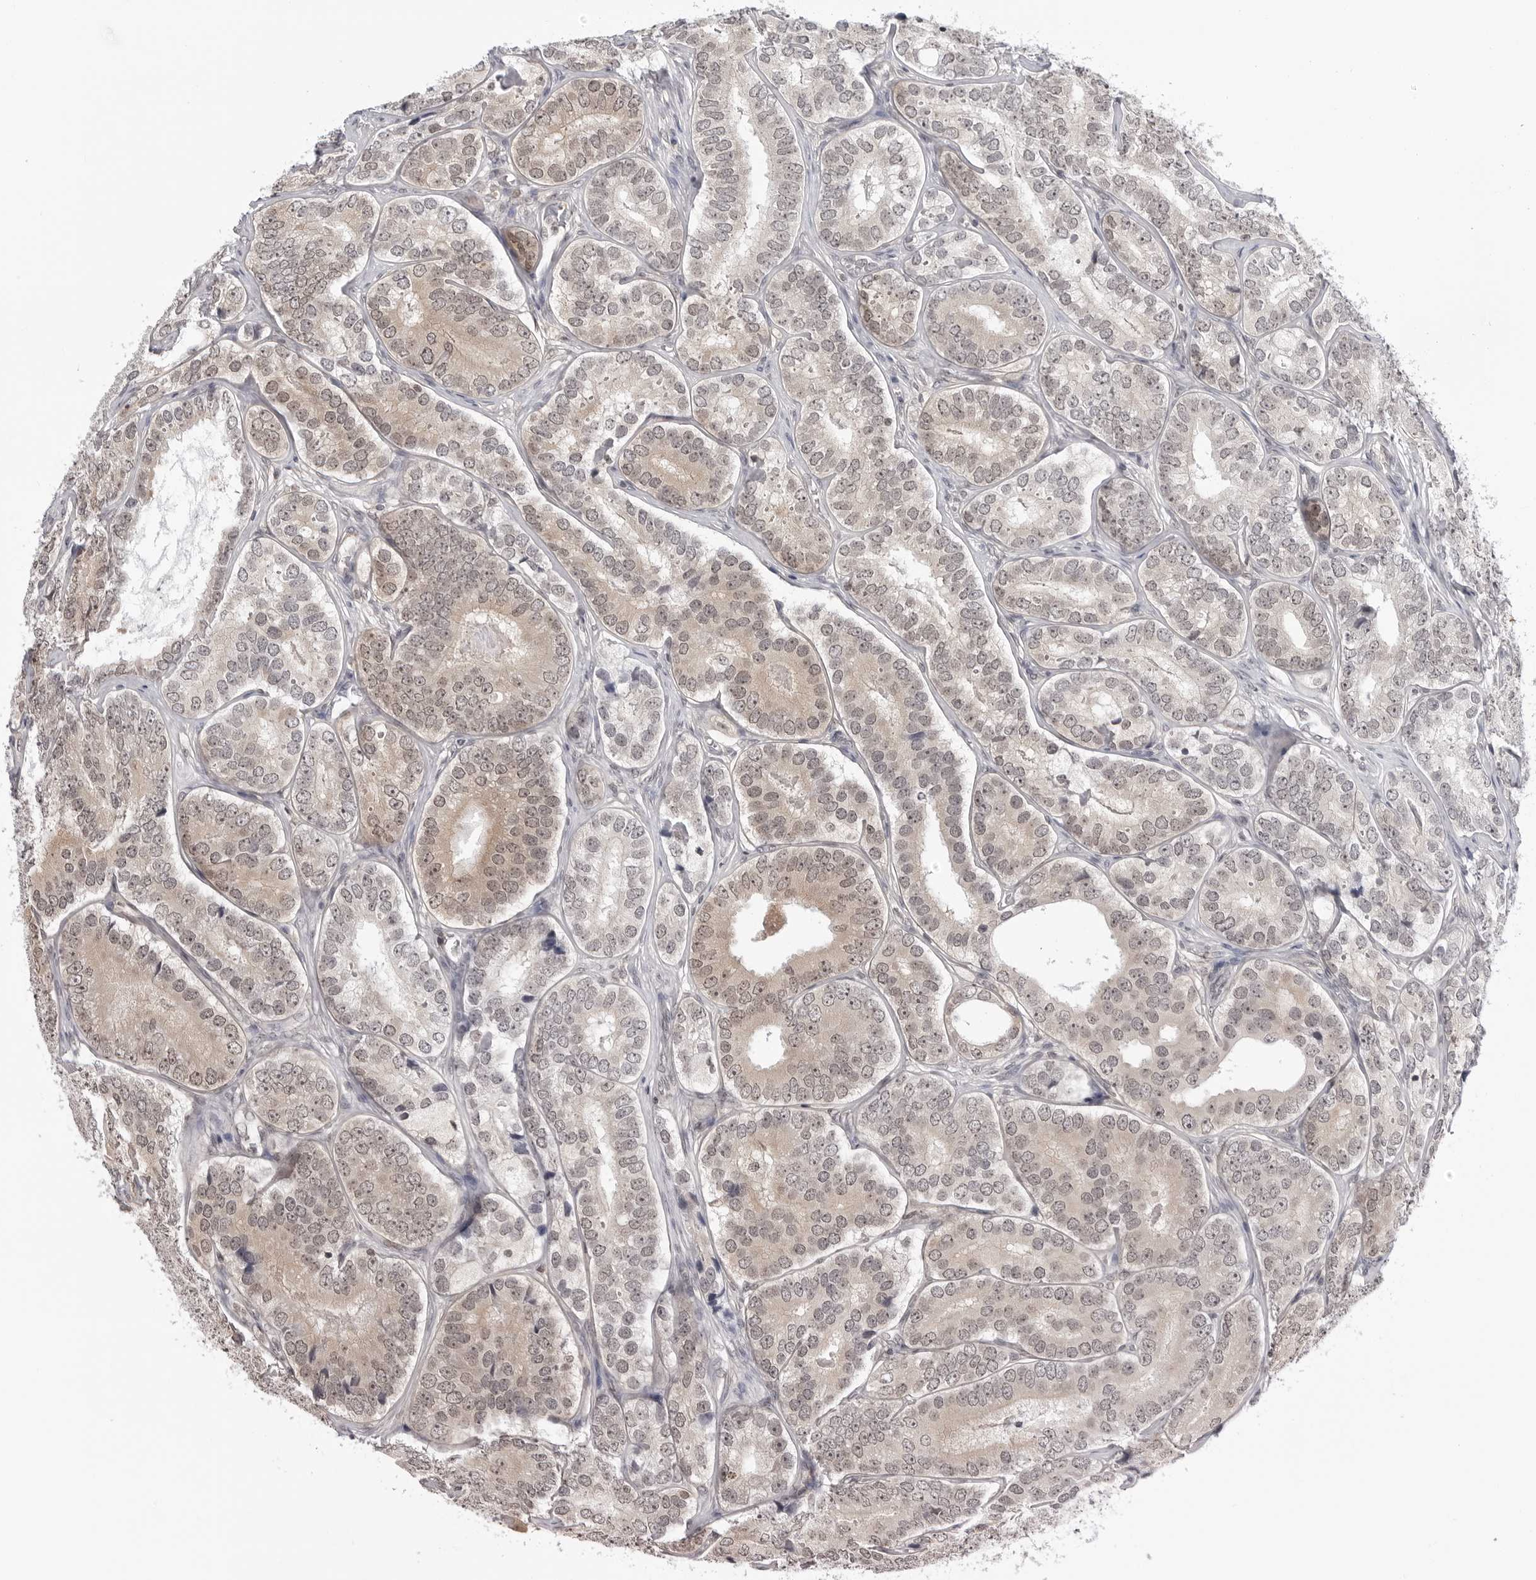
{"staining": {"intensity": "weak", "quantity": ">75%", "location": "cytoplasmic/membranous,nuclear"}, "tissue": "prostate cancer", "cell_type": "Tumor cells", "image_type": "cancer", "snomed": [{"axis": "morphology", "description": "Adenocarcinoma, High grade"}, {"axis": "topography", "description": "Prostate"}], "caption": "Prostate high-grade adenocarcinoma stained with a protein marker reveals weak staining in tumor cells.", "gene": "YWHAG", "patient": {"sex": "male", "age": 56}}